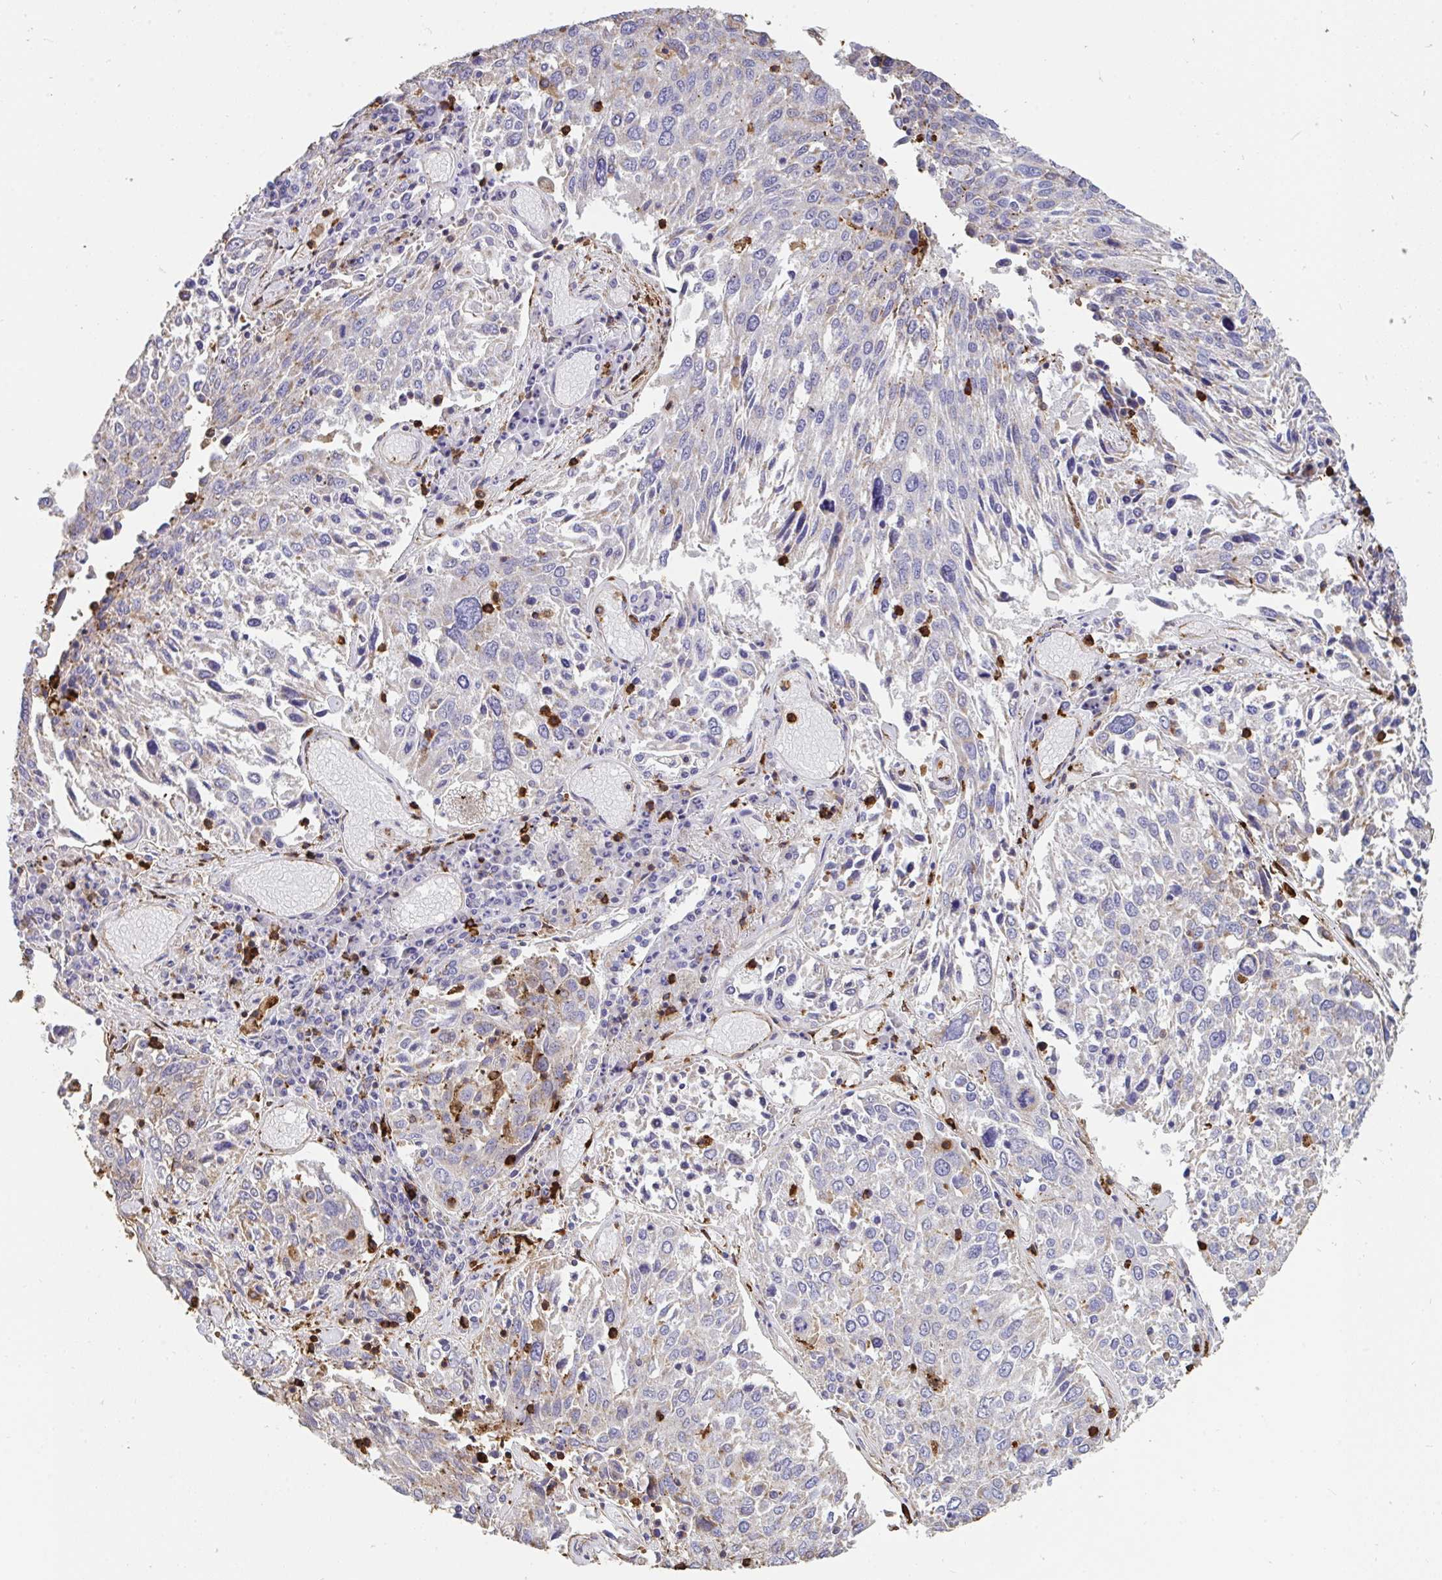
{"staining": {"intensity": "negative", "quantity": "none", "location": "none"}, "tissue": "lung cancer", "cell_type": "Tumor cells", "image_type": "cancer", "snomed": [{"axis": "morphology", "description": "Squamous cell carcinoma, NOS"}, {"axis": "topography", "description": "Lung"}], "caption": "High power microscopy histopathology image of an immunohistochemistry photomicrograph of lung cancer, revealing no significant staining in tumor cells.", "gene": "CFL1", "patient": {"sex": "male", "age": 65}}